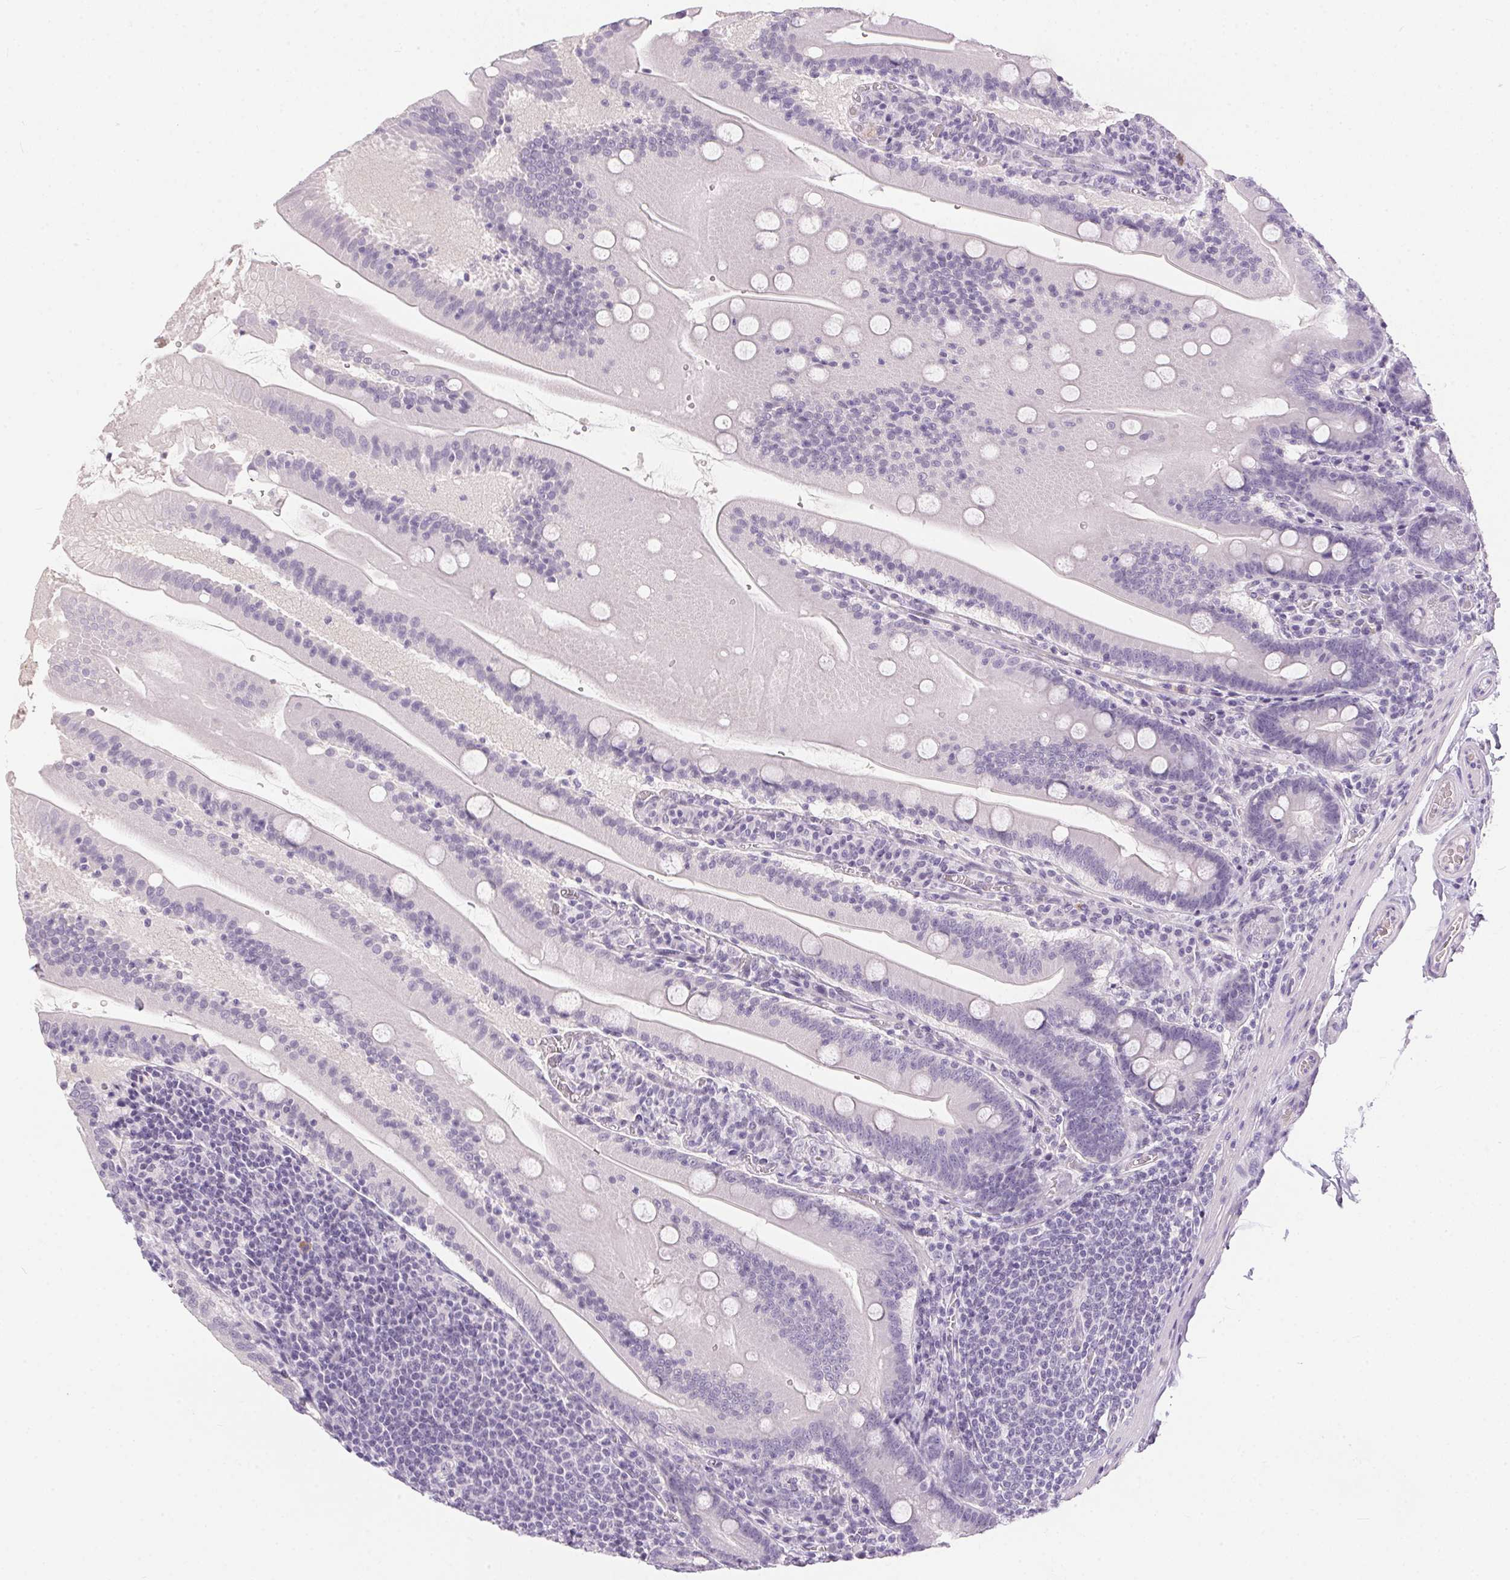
{"staining": {"intensity": "negative", "quantity": "none", "location": "none"}, "tissue": "small intestine", "cell_type": "Glandular cells", "image_type": "normal", "snomed": [{"axis": "morphology", "description": "Normal tissue, NOS"}, {"axis": "topography", "description": "Small intestine"}], "caption": "Immunohistochemical staining of unremarkable small intestine displays no significant positivity in glandular cells.", "gene": "GBP6", "patient": {"sex": "male", "age": 37}}